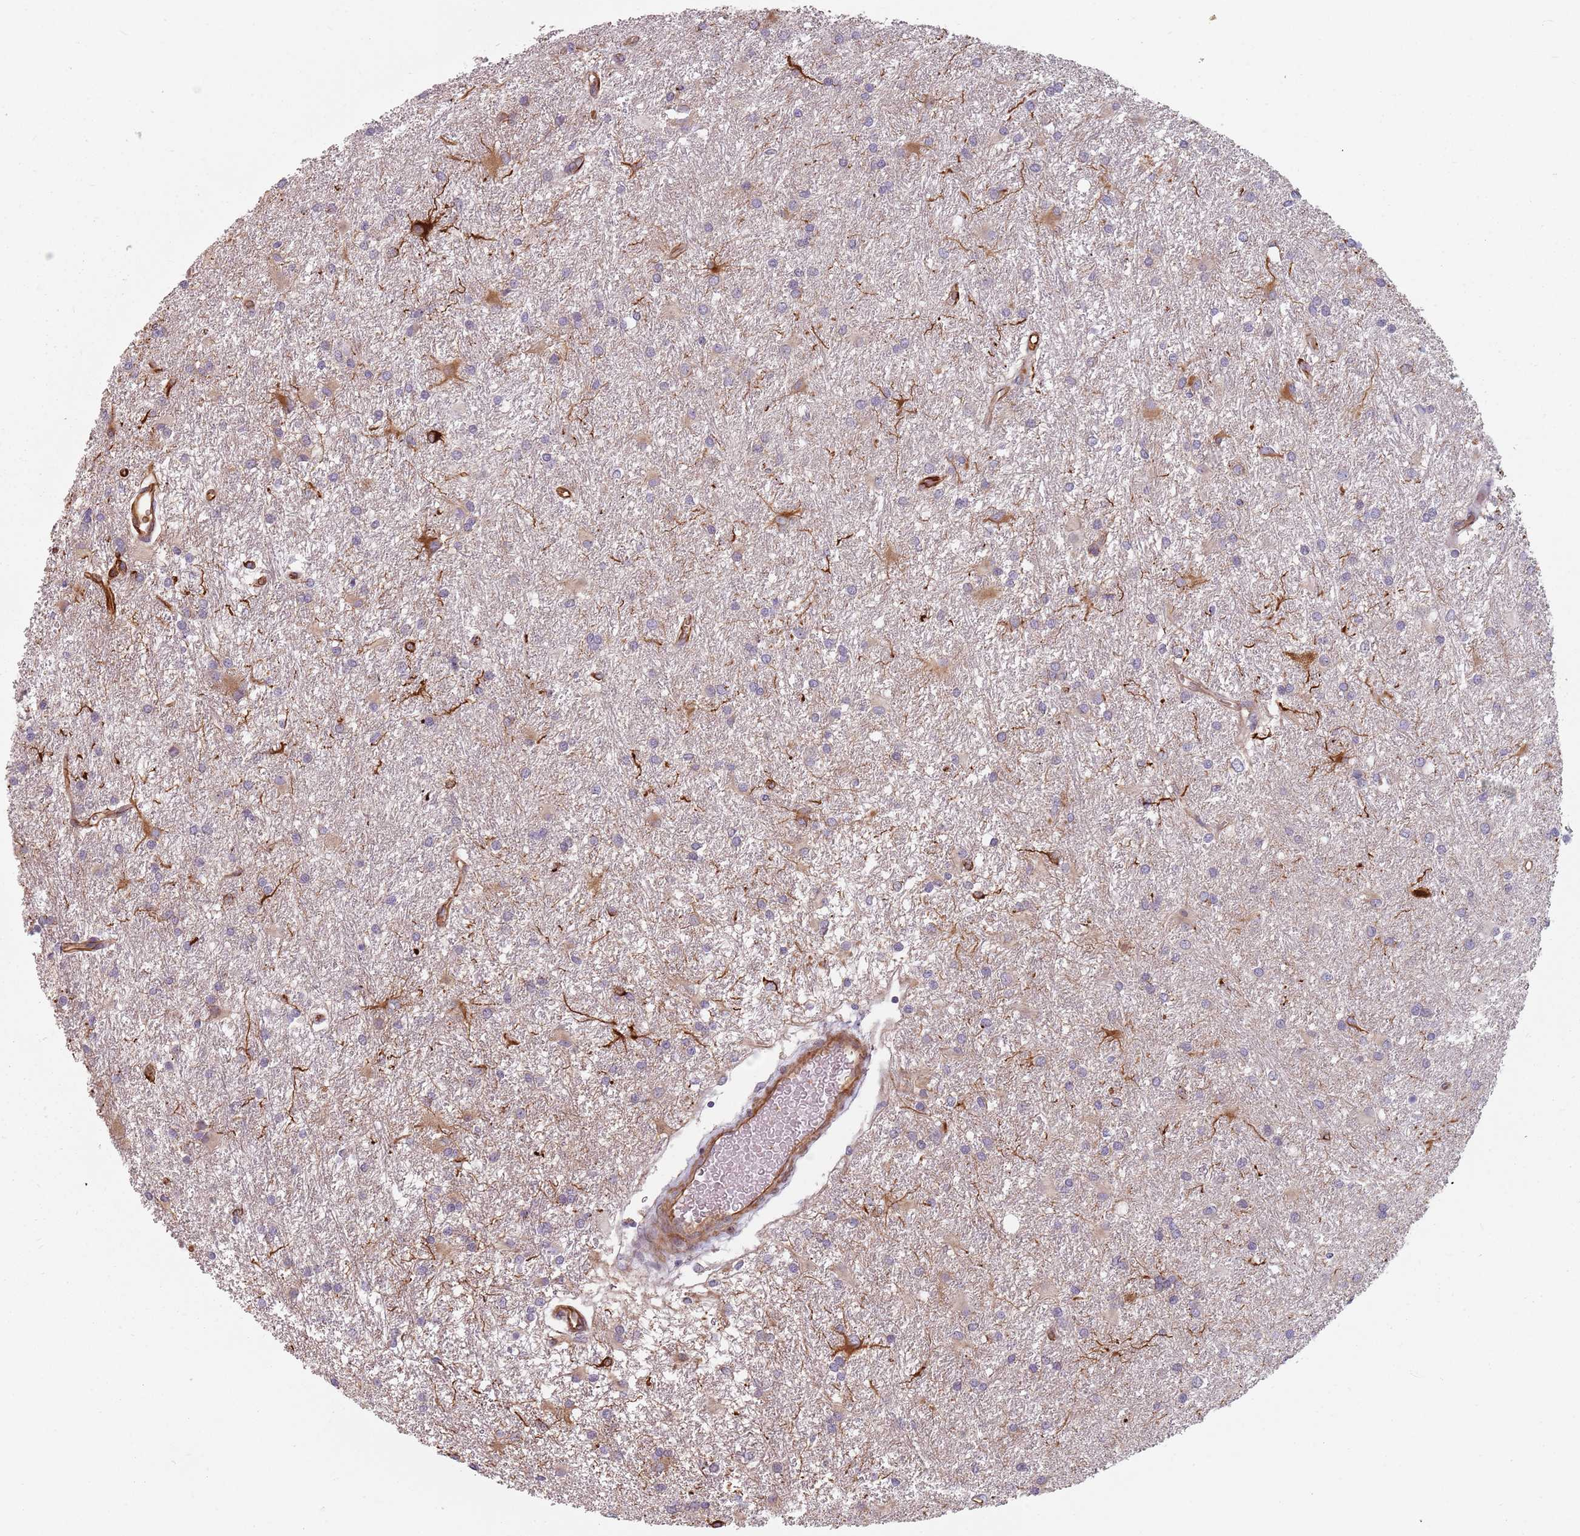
{"staining": {"intensity": "negative", "quantity": "none", "location": "none"}, "tissue": "glioma", "cell_type": "Tumor cells", "image_type": "cancer", "snomed": [{"axis": "morphology", "description": "Glioma, malignant, High grade"}, {"axis": "topography", "description": "Brain"}], "caption": "Protein analysis of glioma reveals no significant positivity in tumor cells.", "gene": "GAS2L3", "patient": {"sex": "female", "age": 50}}